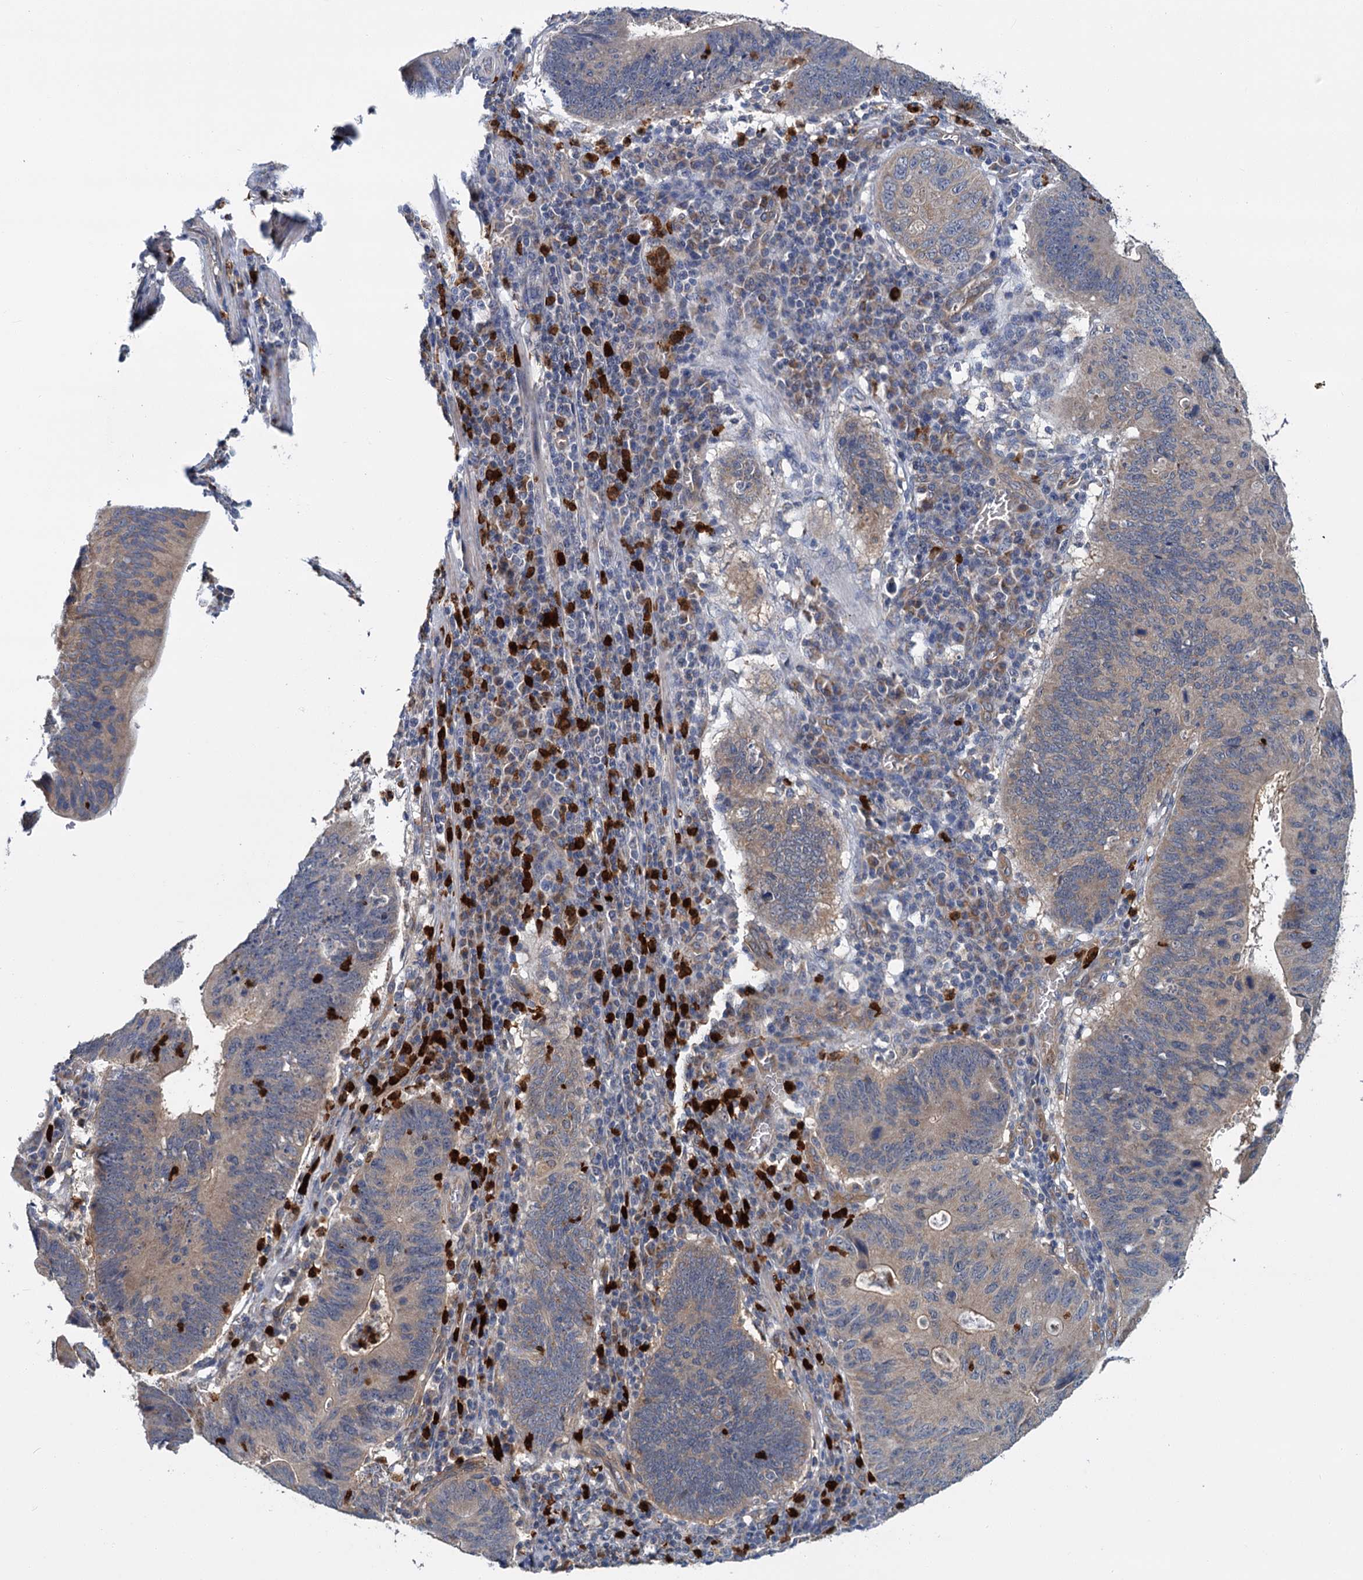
{"staining": {"intensity": "moderate", "quantity": "<25%", "location": "cytoplasmic/membranous"}, "tissue": "stomach cancer", "cell_type": "Tumor cells", "image_type": "cancer", "snomed": [{"axis": "morphology", "description": "Adenocarcinoma, NOS"}, {"axis": "topography", "description": "Stomach"}], "caption": "Immunohistochemistry image of neoplastic tissue: stomach cancer (adenocarcinoma) stained using IHC exhibits low levels of moderate protein expression localized specifically in the cytoplasmic/membranous of tumor cells, appearing as a cytoplasmic/membranous brown color.", "gene": "DYNC2H1", "patient": {"sex": "male", "age": 59}}